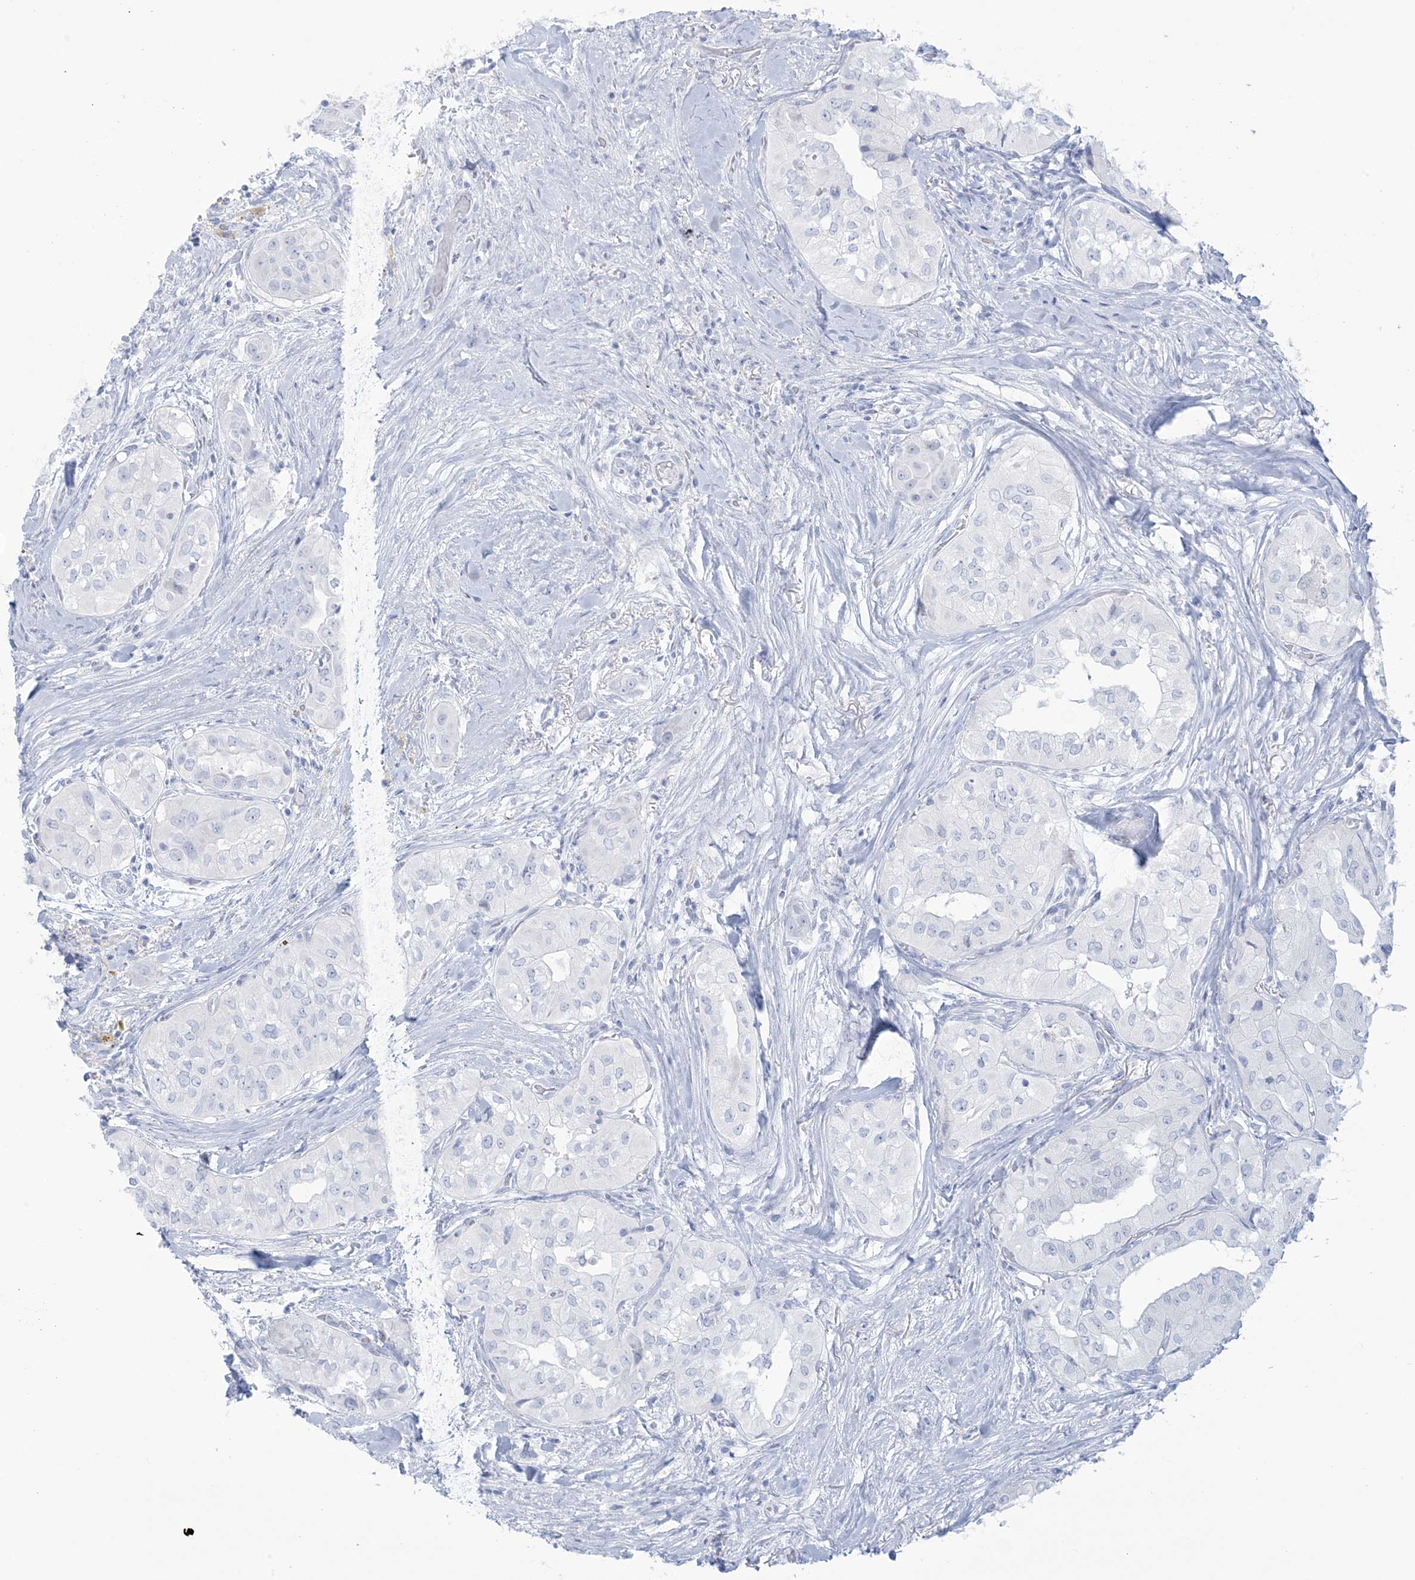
{"staining": {"intensity": "negative", "quantity": "none", "location": "none"}, "tissue": "thyroid cancer", "cell_type": "Tumor cells", "image_type": "cancer", "snomed": [{"axis": "morphology", "description": "Papillary adenocarcinoma, NOS"}, {"axis": "topography", "description": "Thyroid gland"}], "caption": "Immunohistochemistry histopathology image of neoplastic tissue: thyroid cancer (papillary adenocarcinoma) stained with DAB (3,3'-diaminobenzidine) displays no significant protein staining in tumor cells. The staining is performed using DAB (3,3'-diaminobenzidine) brown chromogen with nuclei counter-stained in using hematoxylin.", "gene": "AGXT", "patient": {"sex": "female", "age": 59}}